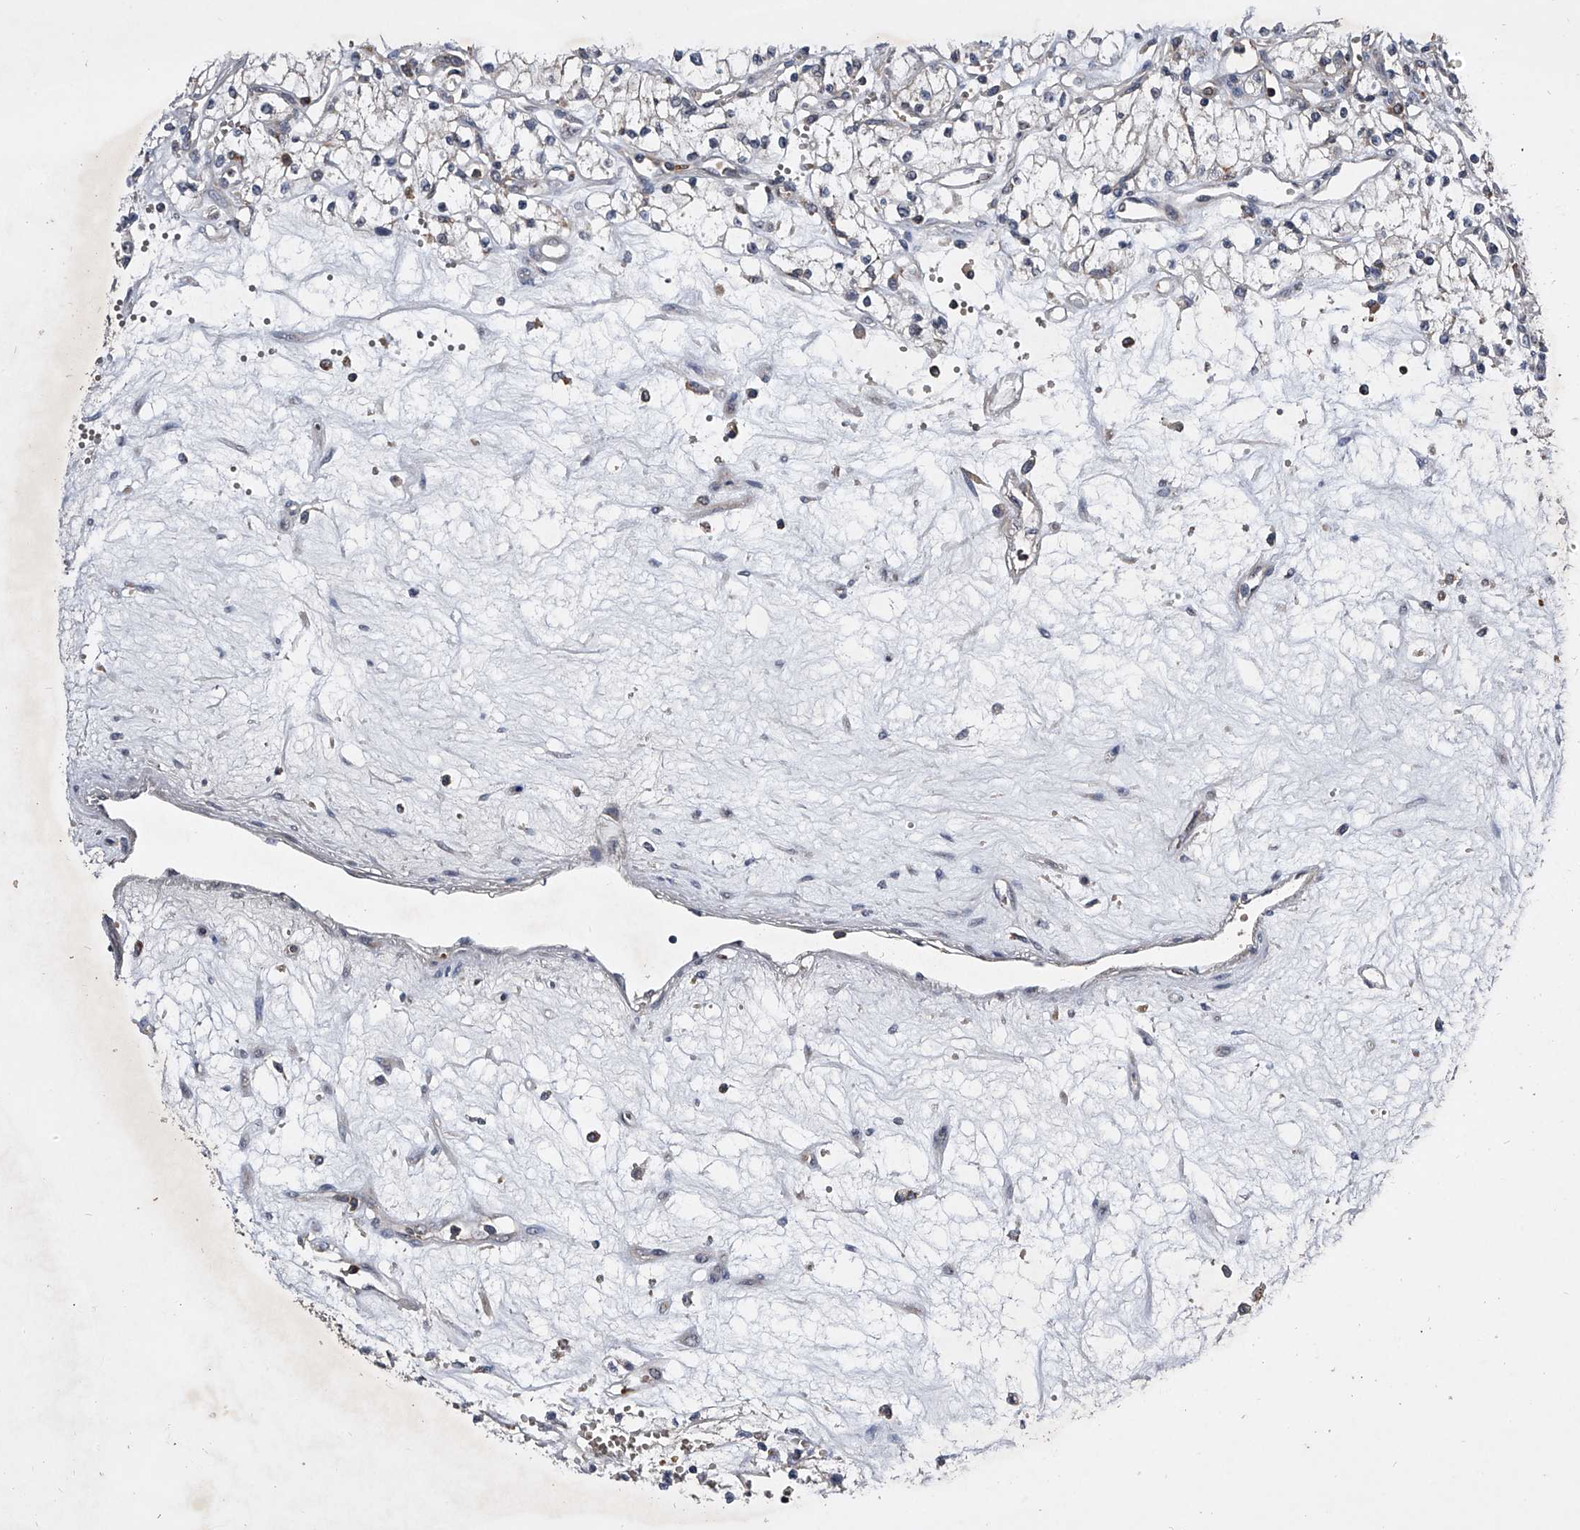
{"staining": {"intensity": "negative", "quantity": "none", "location": "none"}, "tissue": "renal cancer", "cell_type": "Tumor cells", "image_type": "cancer", "snomed": [{"axis": "morphology", "description": "Adenocarcinoma, NOS"}, {"axis": "topography", "description": "Kidney"}], "caption": "DAB immunohistochemical staining of renal cancer demonstrates no significant staining in tumor cells.", "gene": "ZNF30", "patient": {"sex": "male", "age": 59}}